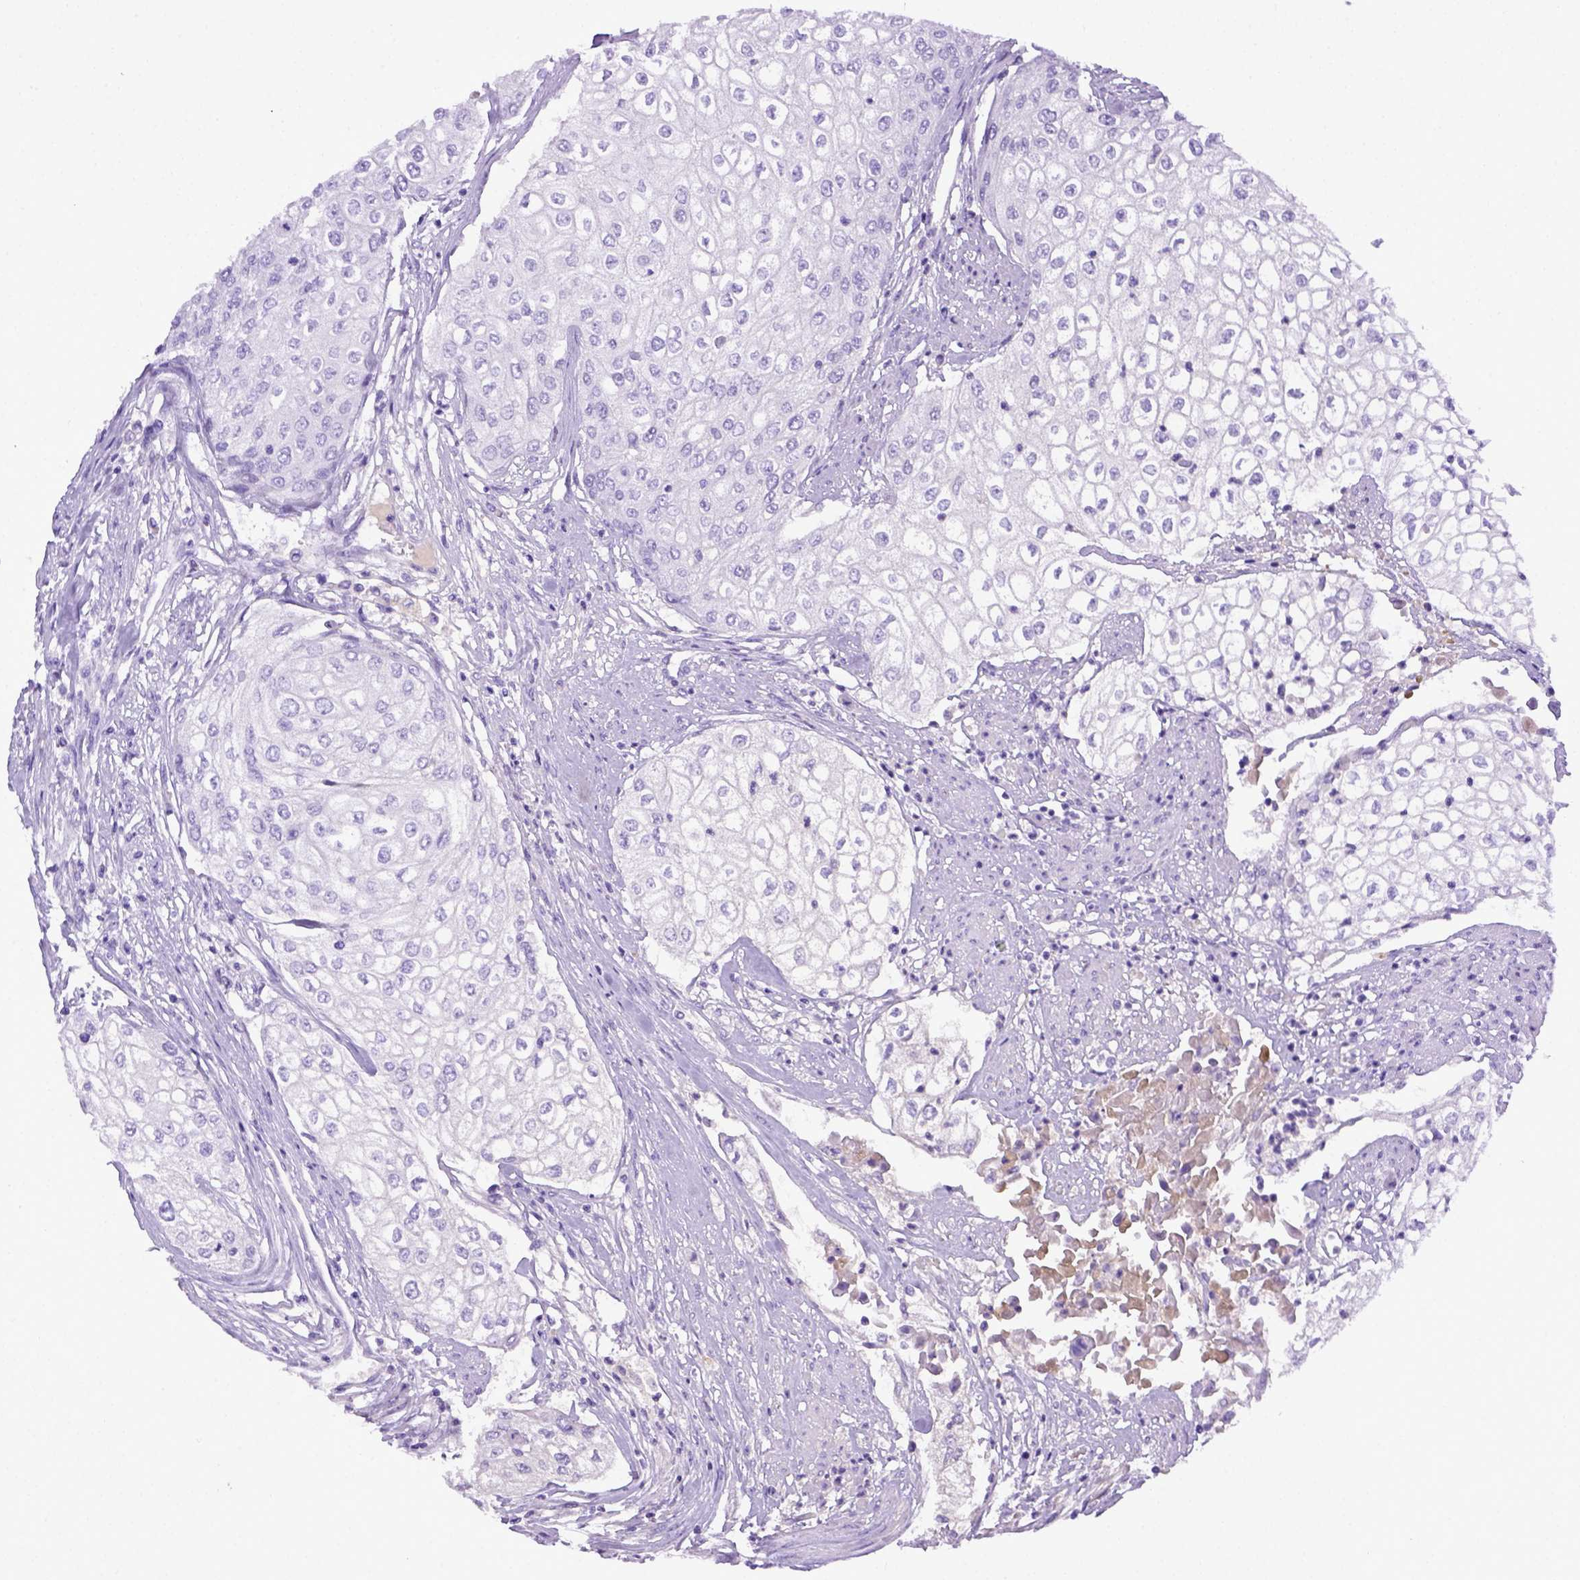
{"staining": {"intensity": "negative", "quantity": "none", "location": "none"}, "tissue": "urothelial cancer", "cell_type": "Tumor cells", "image_type": "cancer", "snomed": [{"axis": "morphology", "description": "Urothelial carcinoma, High grade"}, {"axis": "topography", "description": "Urinary bladder"}], "caption": "Tumor cells show no significant expression in urothelial cancer. (DAB (3,3'-diaminobenzidine) IHC visualized using brightfield microscopy, high magnification).", "gene": "ITIH4", "patient": {"sex": "male", "age": 62}}